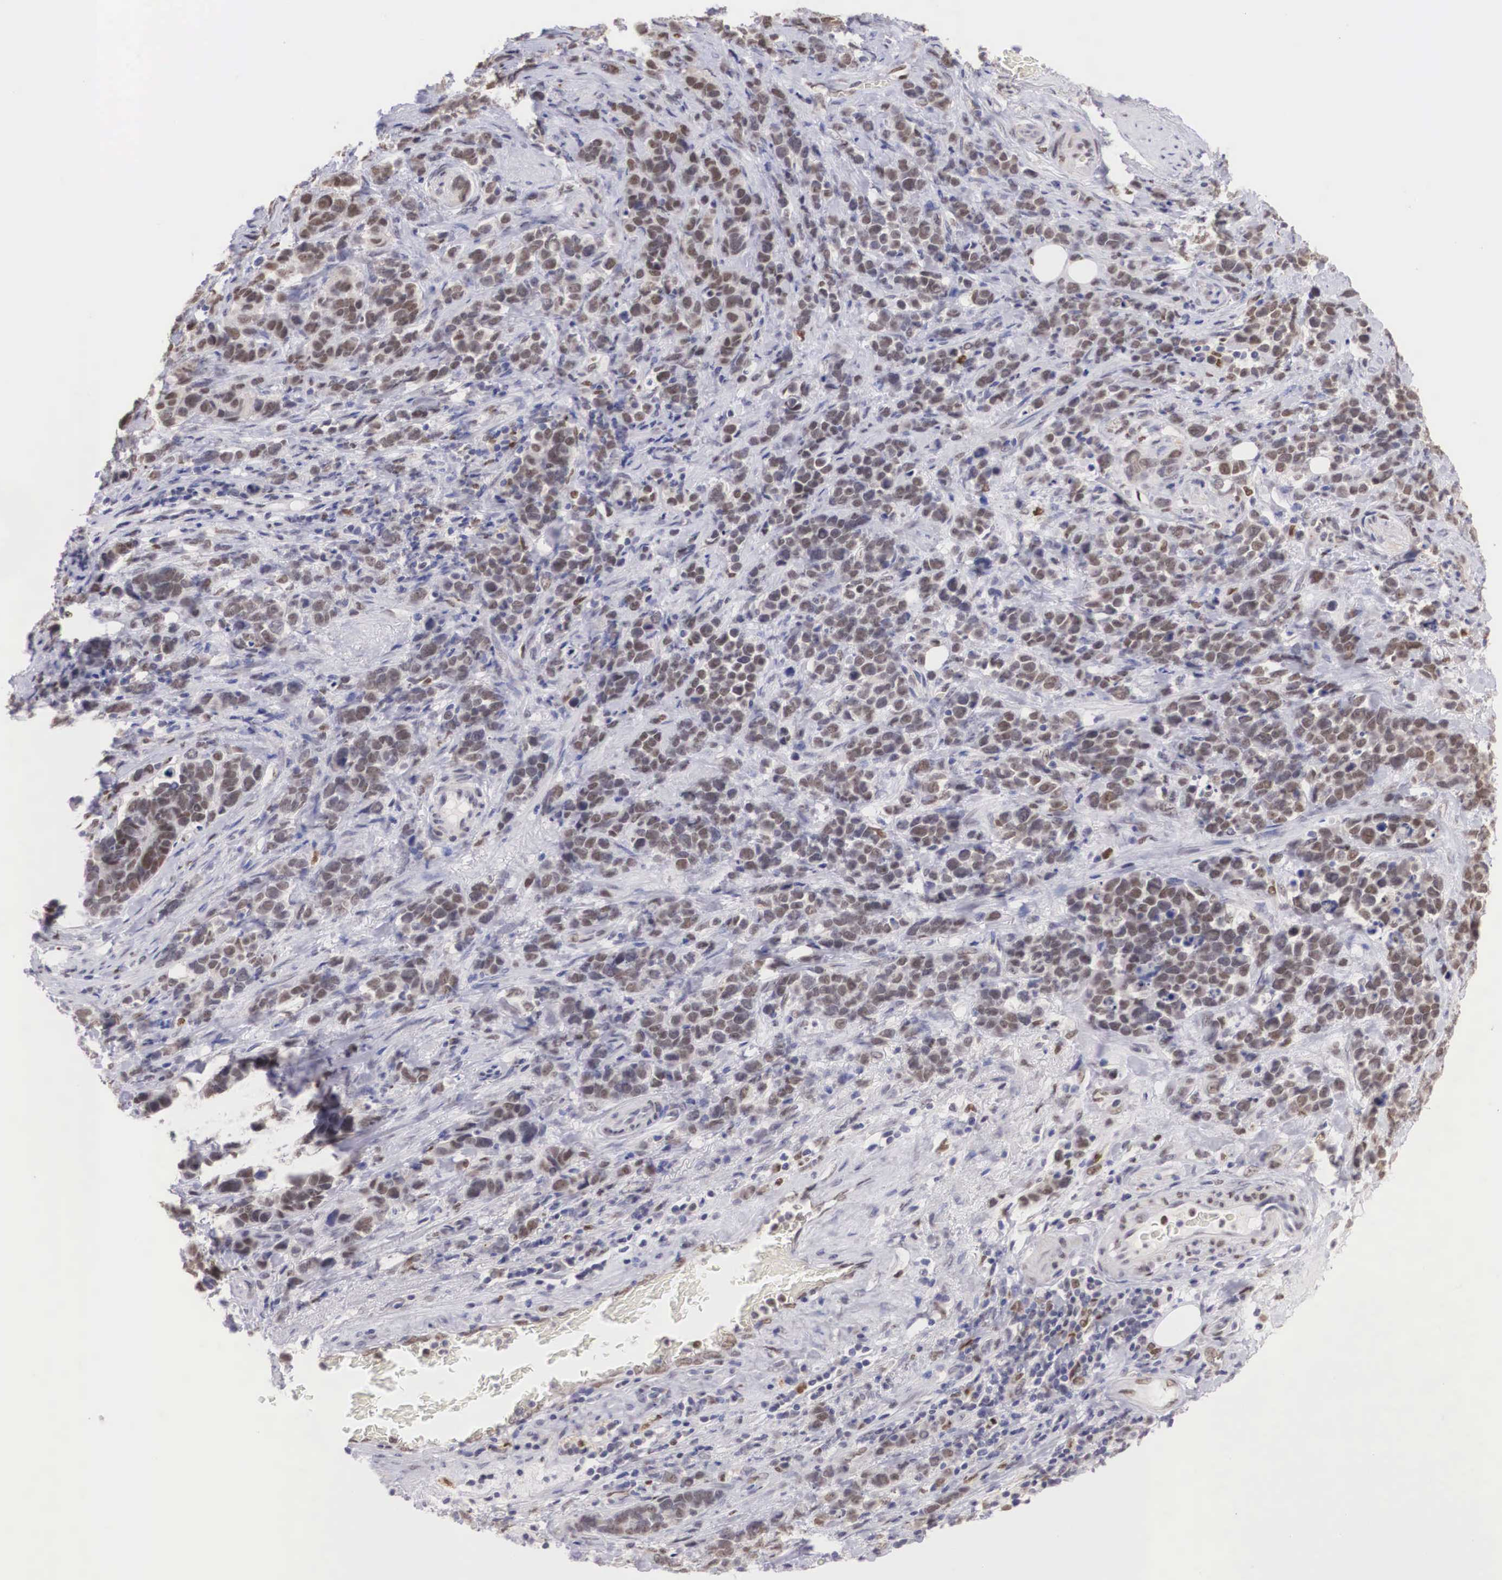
{"staining": {"intensity": "moderate", "quantity": "25%-75%", "location": "nuclear"}, "tissue": "stomach cancer", "cell_type": "Tumor cells", "image_type": "cancer", "snomed": [{"axis": "morphology", "description": "Adenocarcinoma, NOS"}, {"axis": "topography", "description": "Stomach, upper"}], "caption": "Moderate nuclear staining is identified in about 25%-75% of tumor cells in adenocarcinoma (stomach).", "gene": "ETV6", "patient": {"sex": "male", "age": 71}}